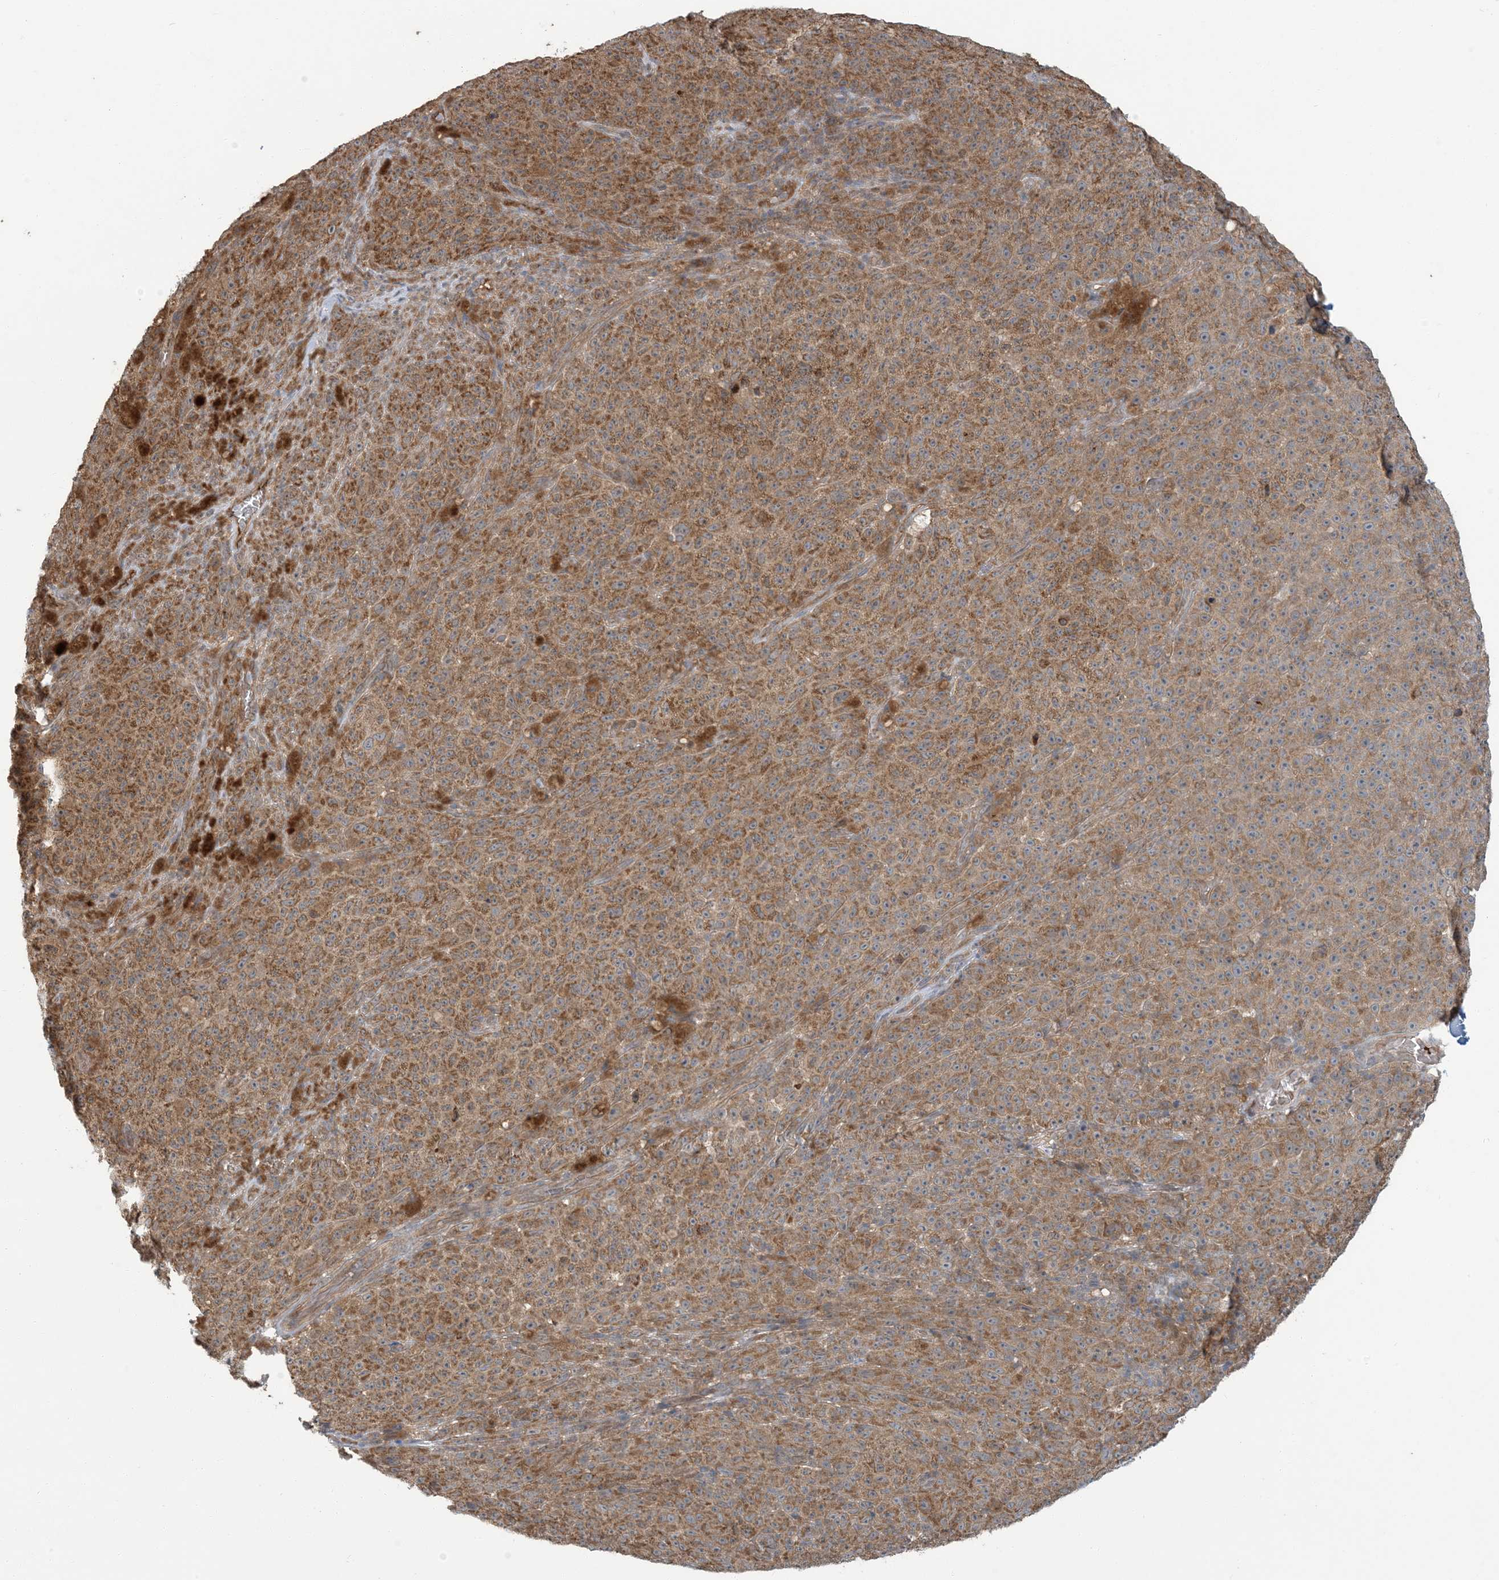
{"staining": {"intensity": "moderate", "quantity": ">75%", "location": "cytoplasmic/membranous"}, "tissue": "melanoma", "cell_type": "Tumor cells", "image_type": "cancer", "snomed": [{"axis": "morphology", "description": "Malignant melanoma, NOS"}, {"axis": "topography", "description": "Skin"}], "caption": "A histopathology image of melanoma stained for a protein exhibits moderate cytoplasmic/membranous brown staining in tumor cells.", "gene": "ERI2", "patient": {"sex": "female", "age": 82}}